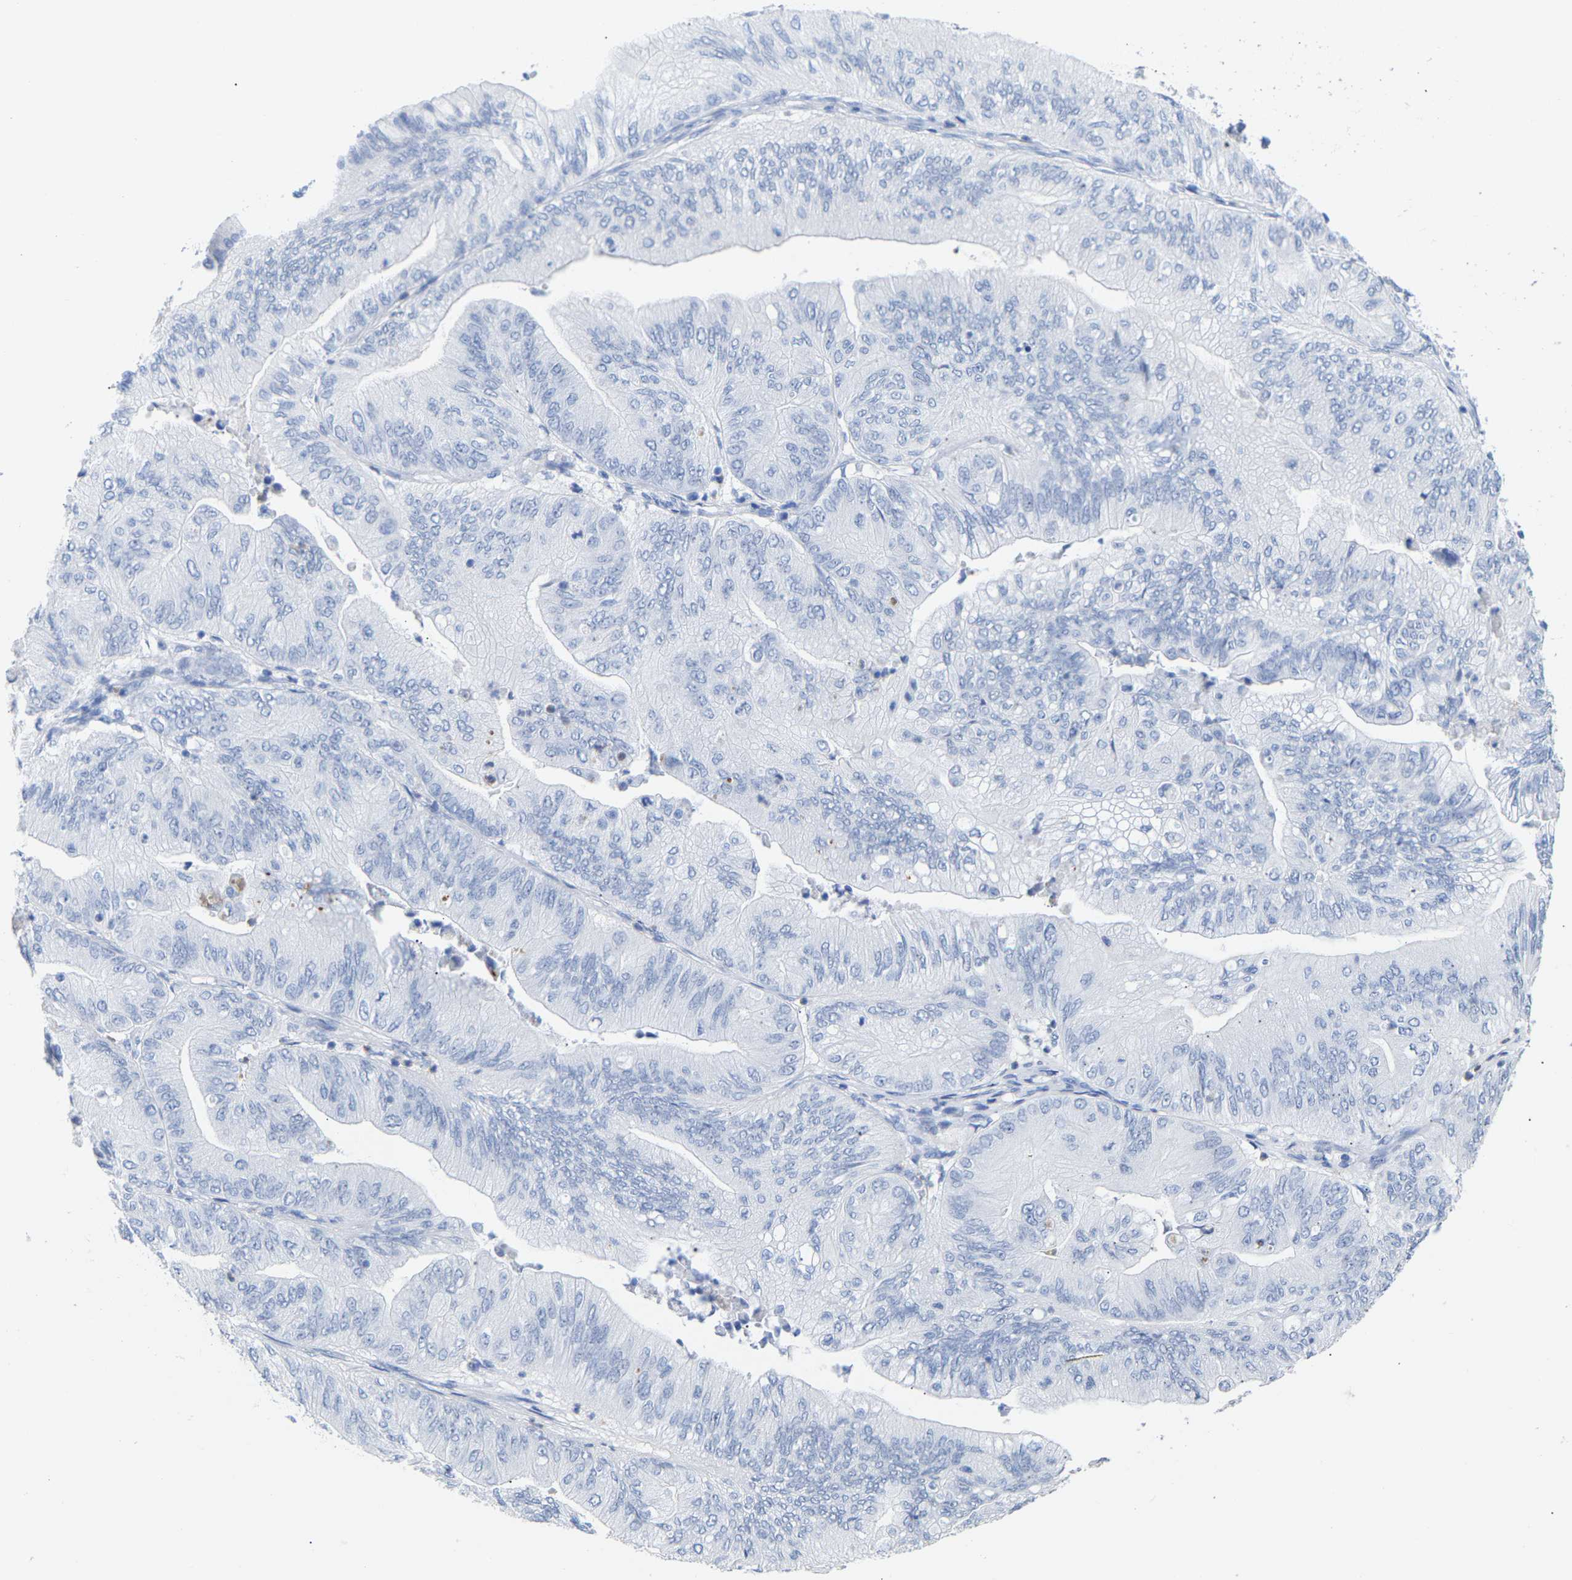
{"staining": {"intensity": "negative", "quantity": "none", "location": "none"}, "tissue": "ovarian cancer", "cell_type": "Tumor cells", "image_type": "cancer", "snomed": [{"axis": "morphology", "description": "Cystadenocarcinoma, mucinous, NOS"}, {"axis": "topography", "description": "Ovary"}], "caption": "A high-resolution photomicrograph shows immunohistochemistry staining of ovarian cancer (mucinous cystadenocarcinoma), which demonstrates no significant expression in tumor cells.", "gene": "AMPH", "patient": {"sex": "female", "age": 61}}